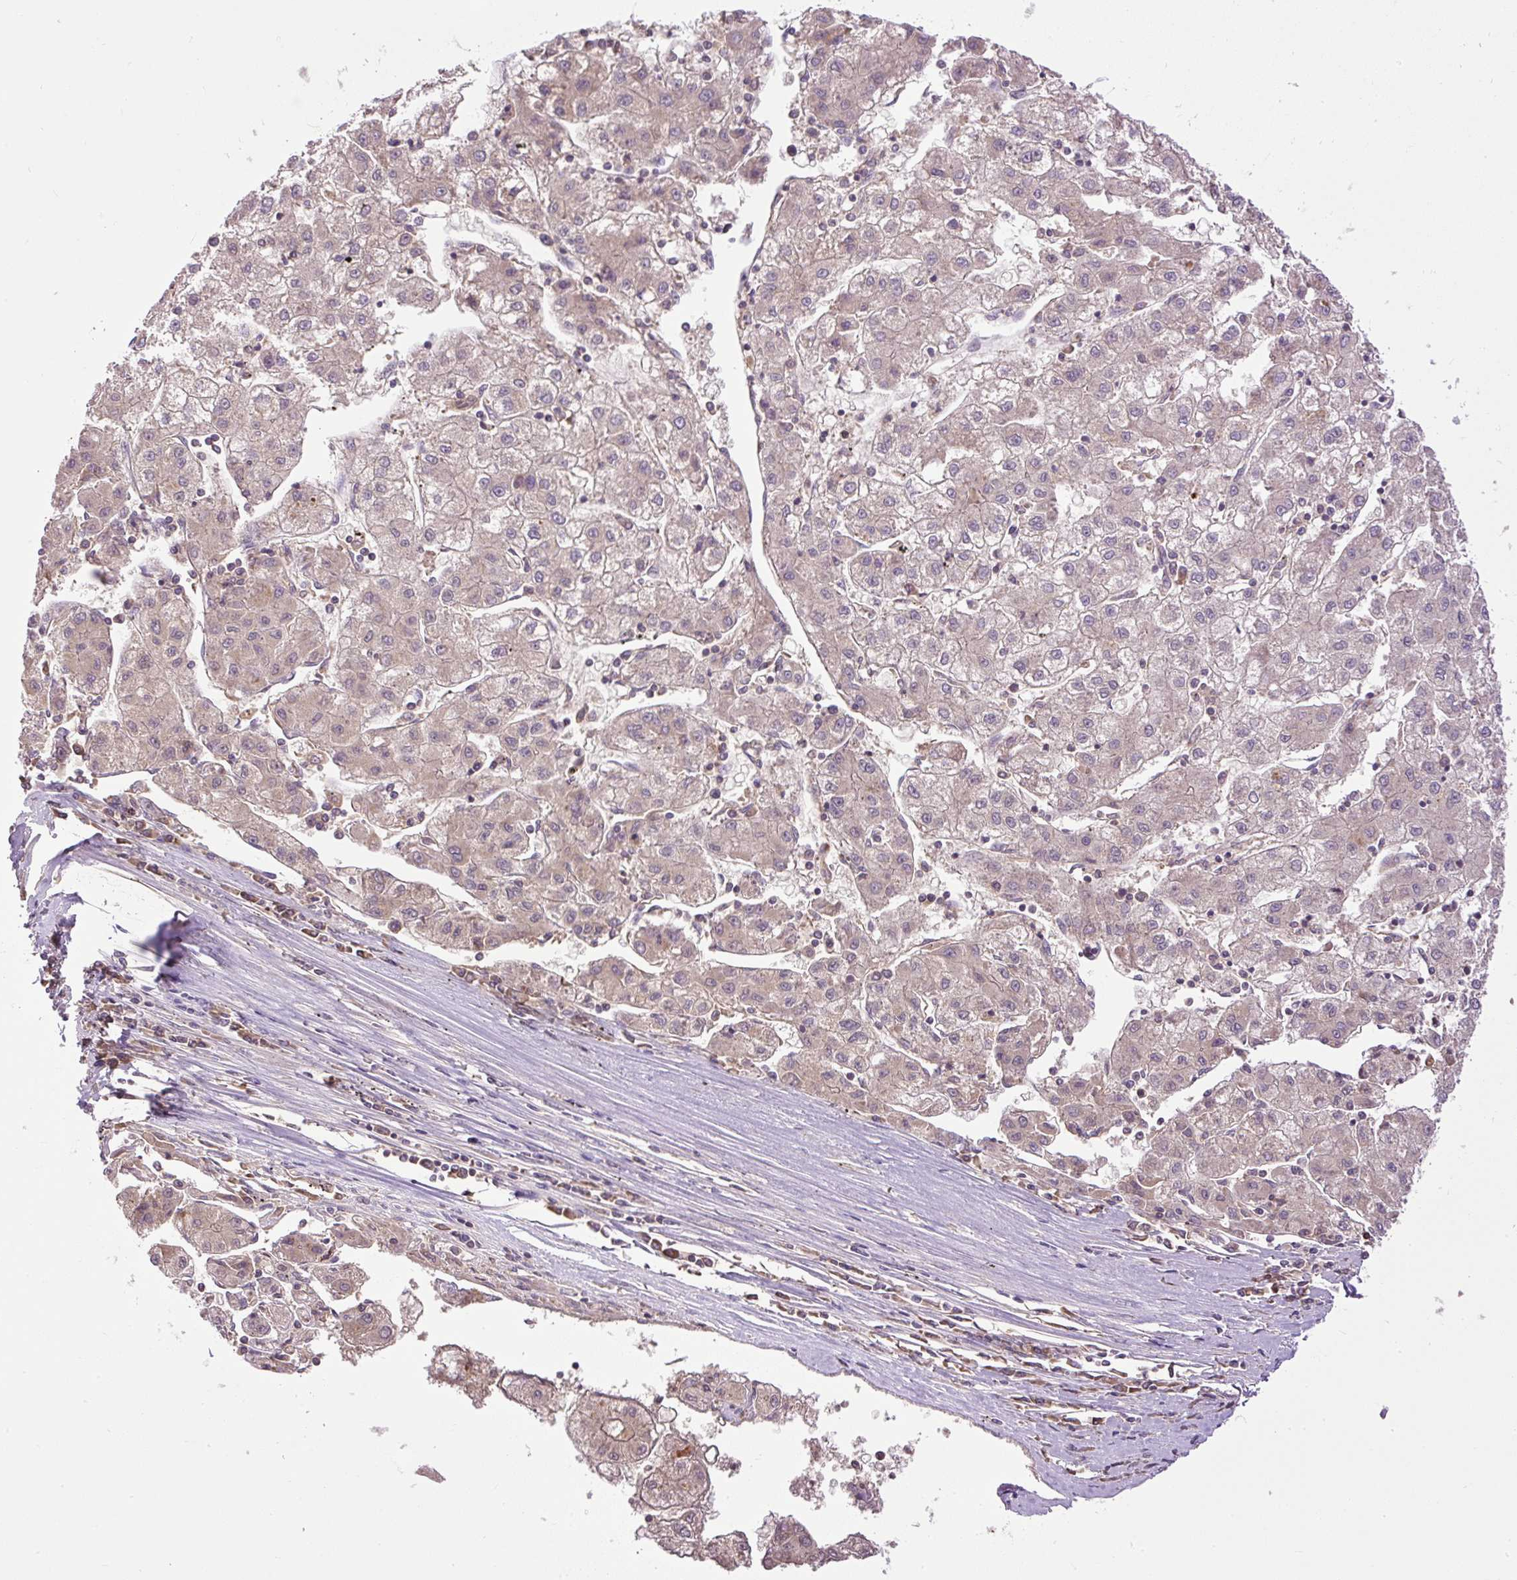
{"staining": {"intensity": "weak", "quantity": ">75%", "location": "cytoplasmic/membranous"}, "tissue": "liver cancer", "cell_type": "Tumor cells", "image_type": "cancer", "snomed": [{"axis": "morphology", "description": "Carcinoma, Hepatocellular, NOS"}, {"axis": "topography", "description": "Liver"}], "caption": "Human liver hepatocellular carcinoma stained with a brown dye shows weak cytoplasmic/membranous positive expression in about >75% of tumor cells.", "gene": "CXCL13", "patient": {"sex": "male", "age": 72}}